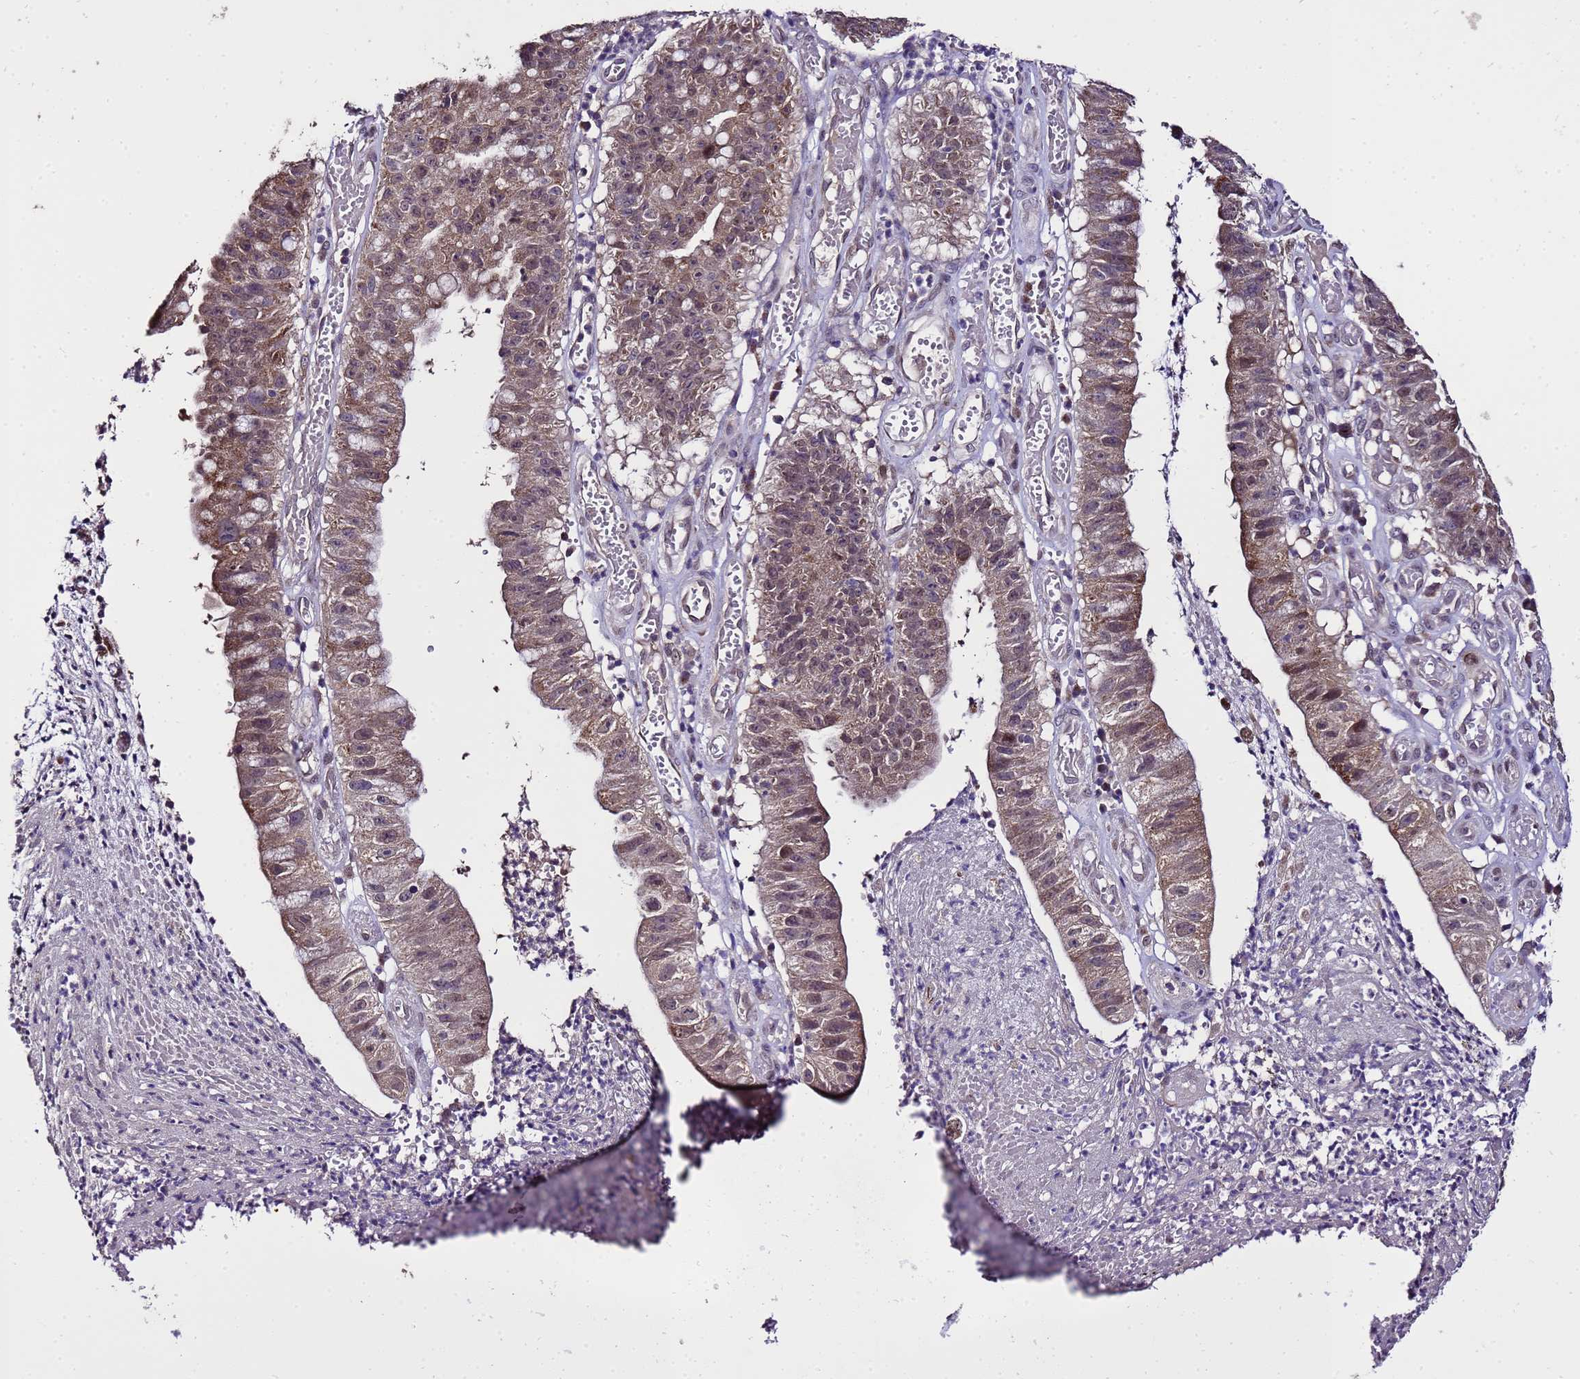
{"staining": {"intensity": "moderate", "quantity": ">75%", "location": "cytoplasmic/membranous,nuclear"}, "tissue": "stomach cancer", "cell_type": "Tumor cells", "image_type": "cancer", "snomed": [{"axis": "morphology", "description": "Adenocarcinoma, NOS"}, {"axis": "topography", "description": "Stomach"}], "caption": "Adenocarcinoma (stomach) tissue displays moderate cytoplasmic/membranous and nuclear staining in approximately >75% of tumor cells, visualized by immunohistochemistry.", "gene": "ZNF329", "patient": {"sex": "male", "age": 59}}